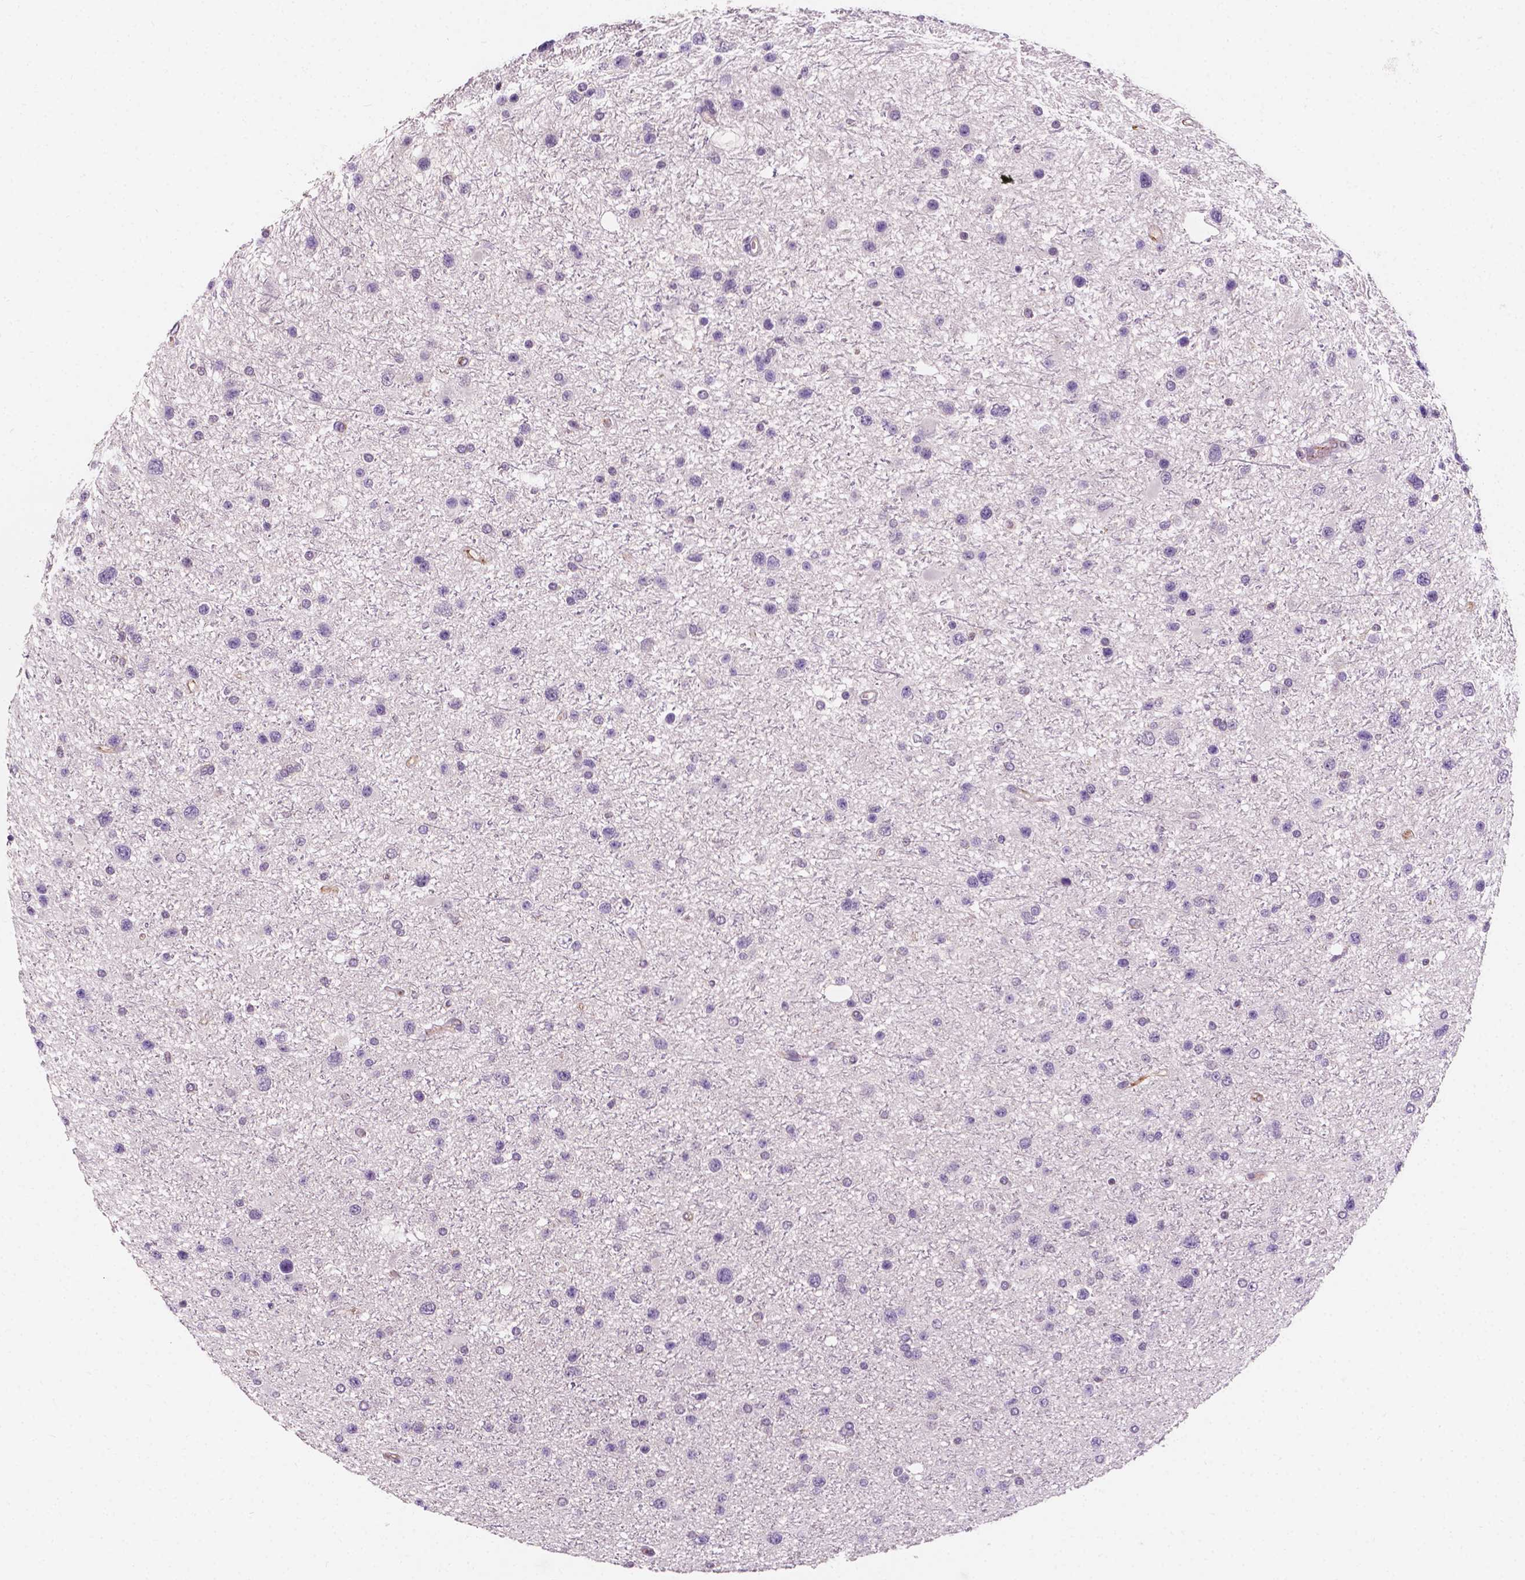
{"staining": {"intensity": "negative", "quantity": "none", "location": "none"}, "tissue": "glioma", "cell_type": "Tumor cells", "image_type": "cancer", "snomed": [{"axis": "morphology", "description": "Glioma, malignant, Low grade"}, {"axis": "topography", "description": "Brain"}], "caption": "A high-resolution photomicrograph shows immunohistochemistry staining of glioma, which reveals no significant staining in tumor cells.", "gene": "SLC22A4", "patient": {"sex": "female", "age": 32}}